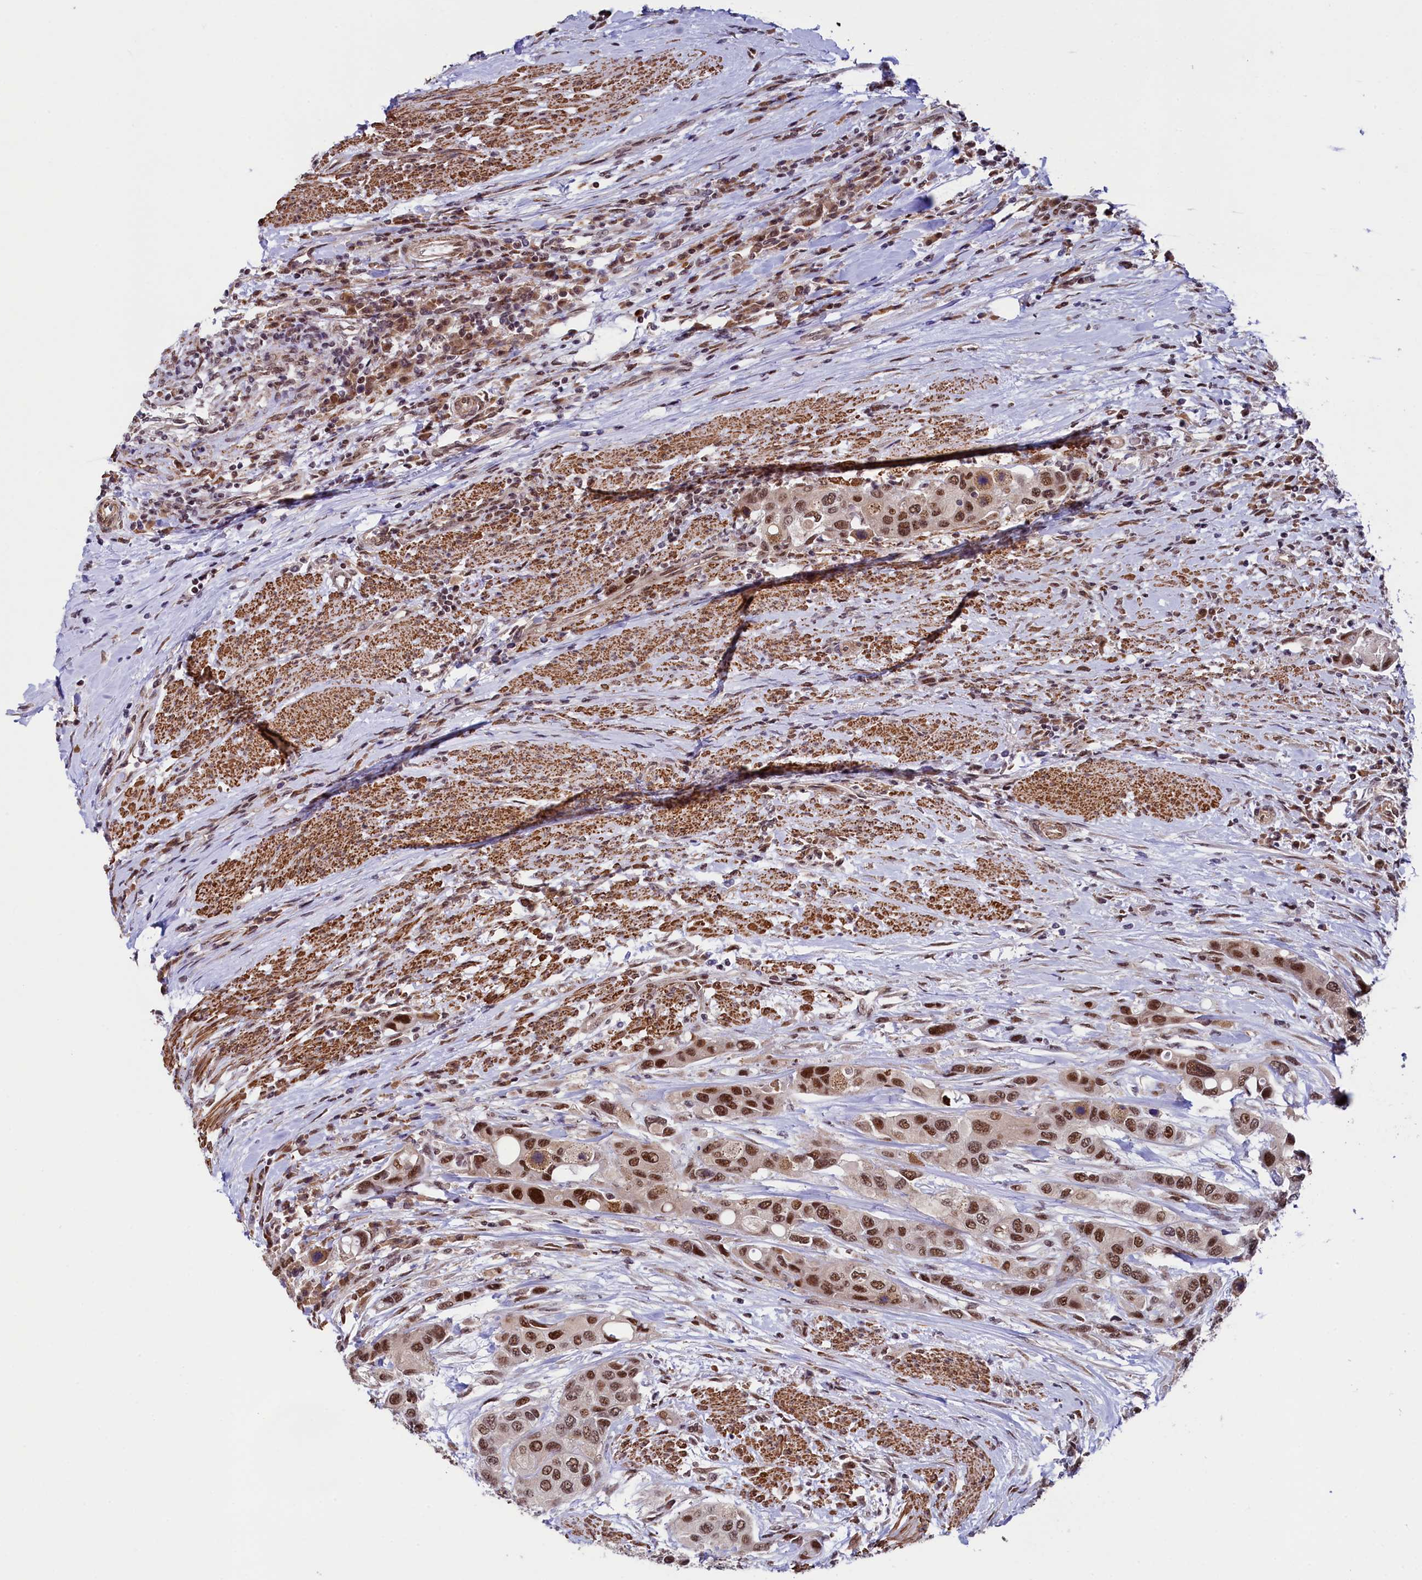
{"staining": {"intensity": "moderate", "quantity": ">75%", "location": "nuclear"}, "tissue": "urothelial cancer", "cell_type": "Tumor cells", "image_type": "cancer", "snomed": [{"axis": "morphology", "description": "Normal tissue, NOS"}, {"axis": "morphology", "description": "Urothelial carcinoma, High grade"}, {"axis": "topography", "description": "Vascular tissue"}, {"axis": "topography", "description": "Urinary bladder"}], "caption": "Approximately >75% of tumor cells in human urothelial cancer display moderate nuclear protein expression as visualized by brown immunohistochemical staining.", "gene": "LEO1", "patient": {"sex": "female", "age": 56}}